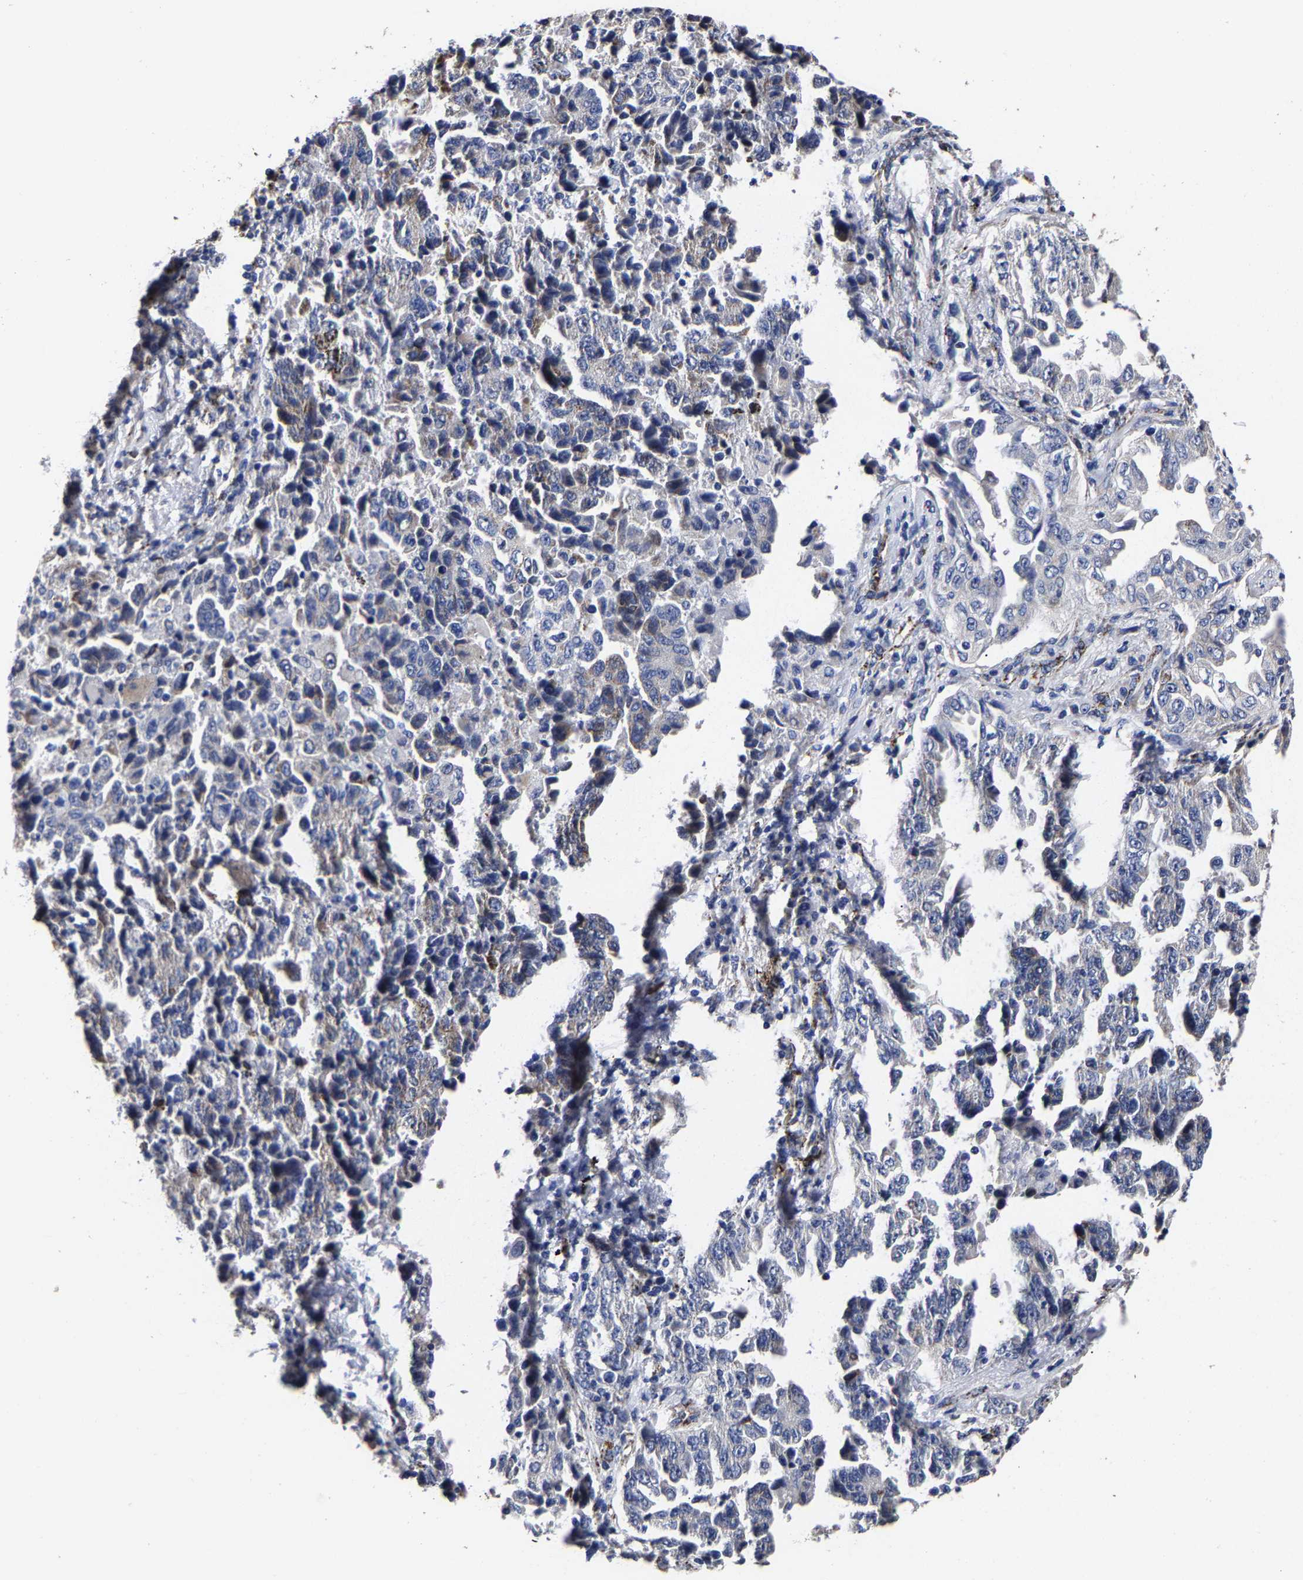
{"staining": {"intensity": "moderate", "quantity": "25%-75%", "location": "cytoplasmic/membranous"}, "tissue": "lung cancer", "cell_type": "Tumor cells", "image_type": "cancer", "snomed": [{"axis": "morphology", "description": "Adenocarcinoma, NOS"}, {"axis": "topography", "description": "Lung"}], "caption": "A histopathology image showing moderate cytoplasmic/membranous staining in about 25%-75% of tumor cells in lung cancer, as visualized by brown immunohistochemical staining.", "gene": "AASS", "patient": {"sex": "female", "age": 51}}